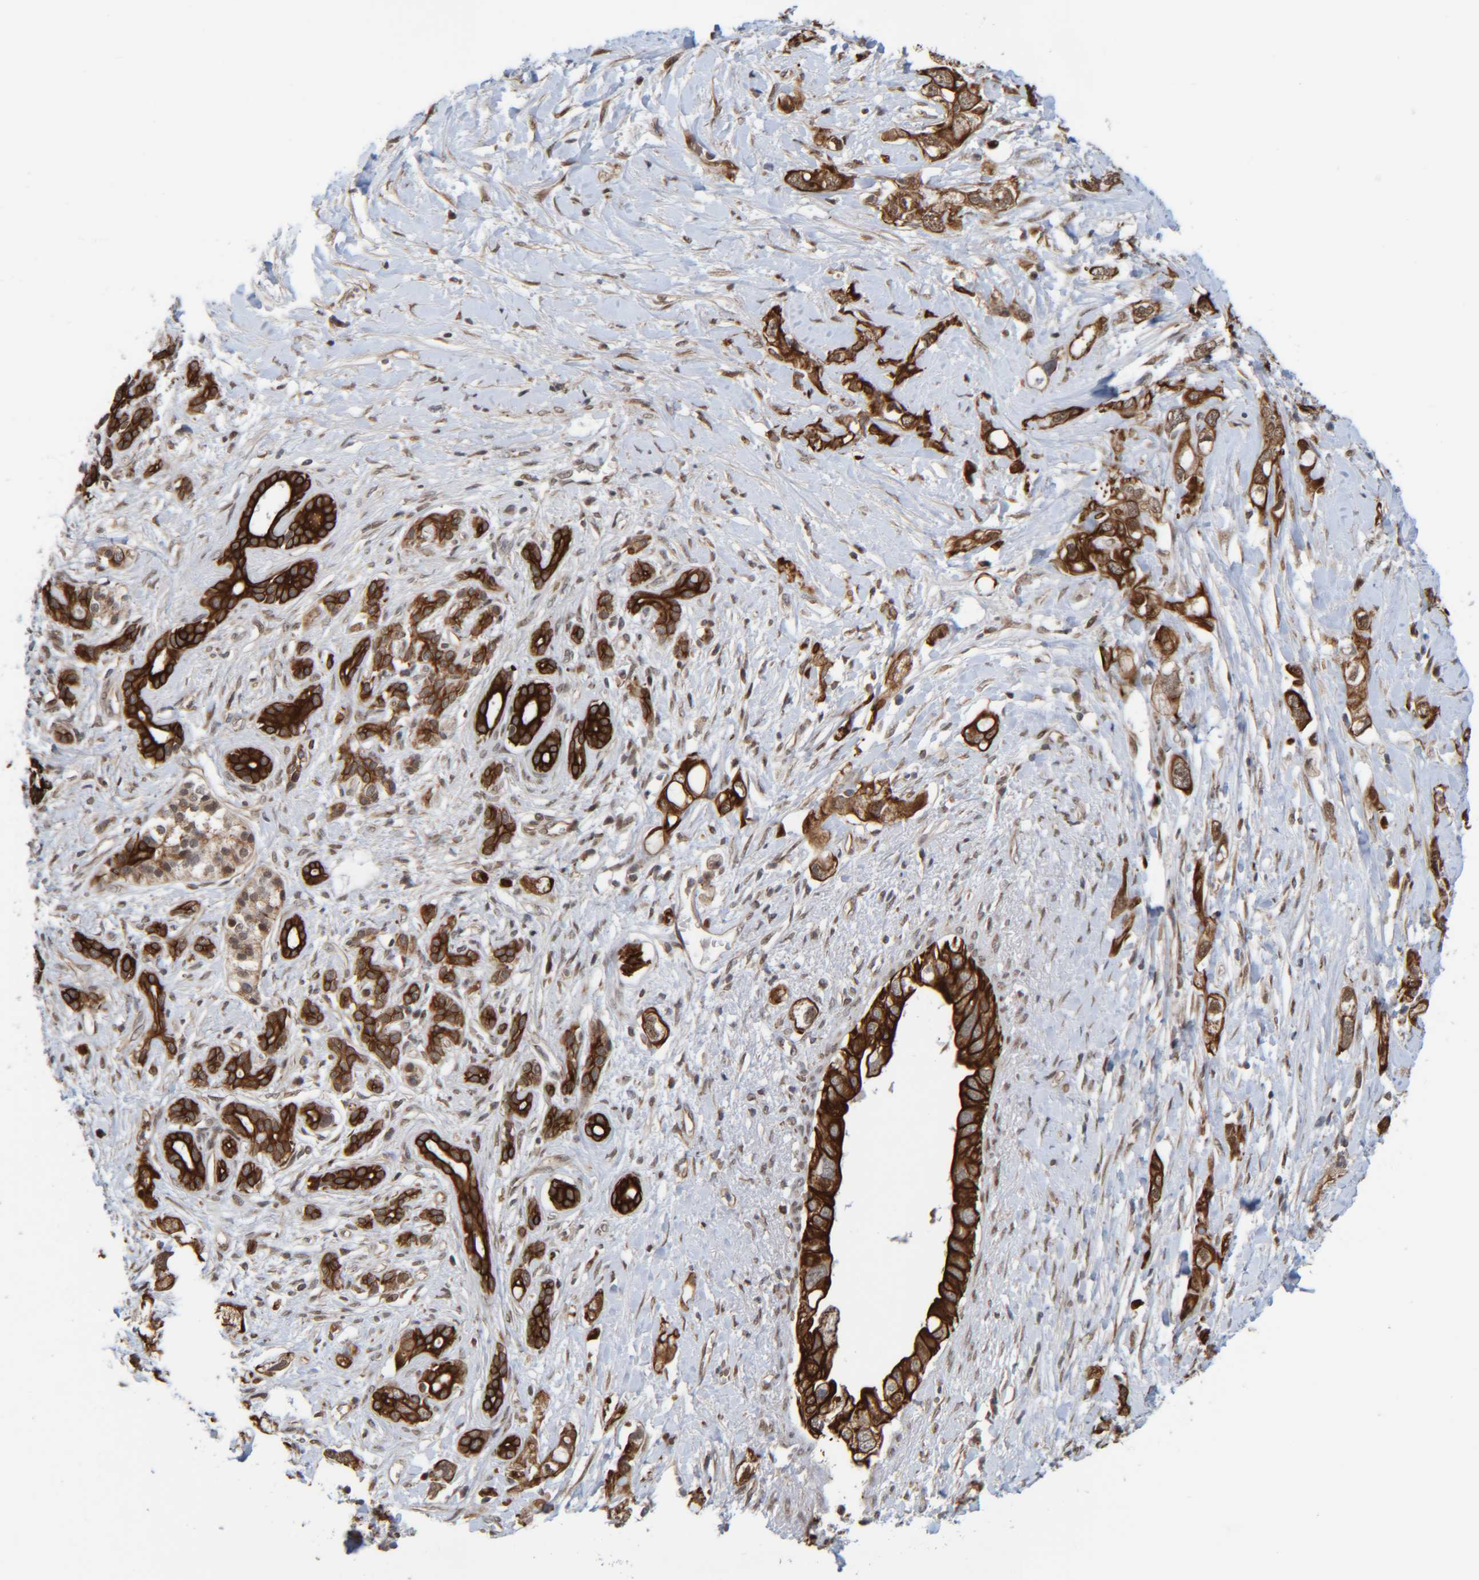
{"staining": {"intensity": "strong", "quantity": ">75%", "location": "cytoplasmic/membranous"}, "tissue": "pancreatic cancer", "cell_type": "Tumor cells", "image_type": "cancer", "snomed": [{"axis": "morphology", "description": "Adenocarcinoma, NOS"}, {"axis": "topography", "description": "Pancreas"}], "caption": "There is high levels of strong cytoplasmic/membranous positivity in tumor cells of pancreatic adenocarcinoma, as demonstrated by immunohistochemical staining (brown color).", "gene": "CCDC57", "patient": {"sex": "female", "age": 56}}